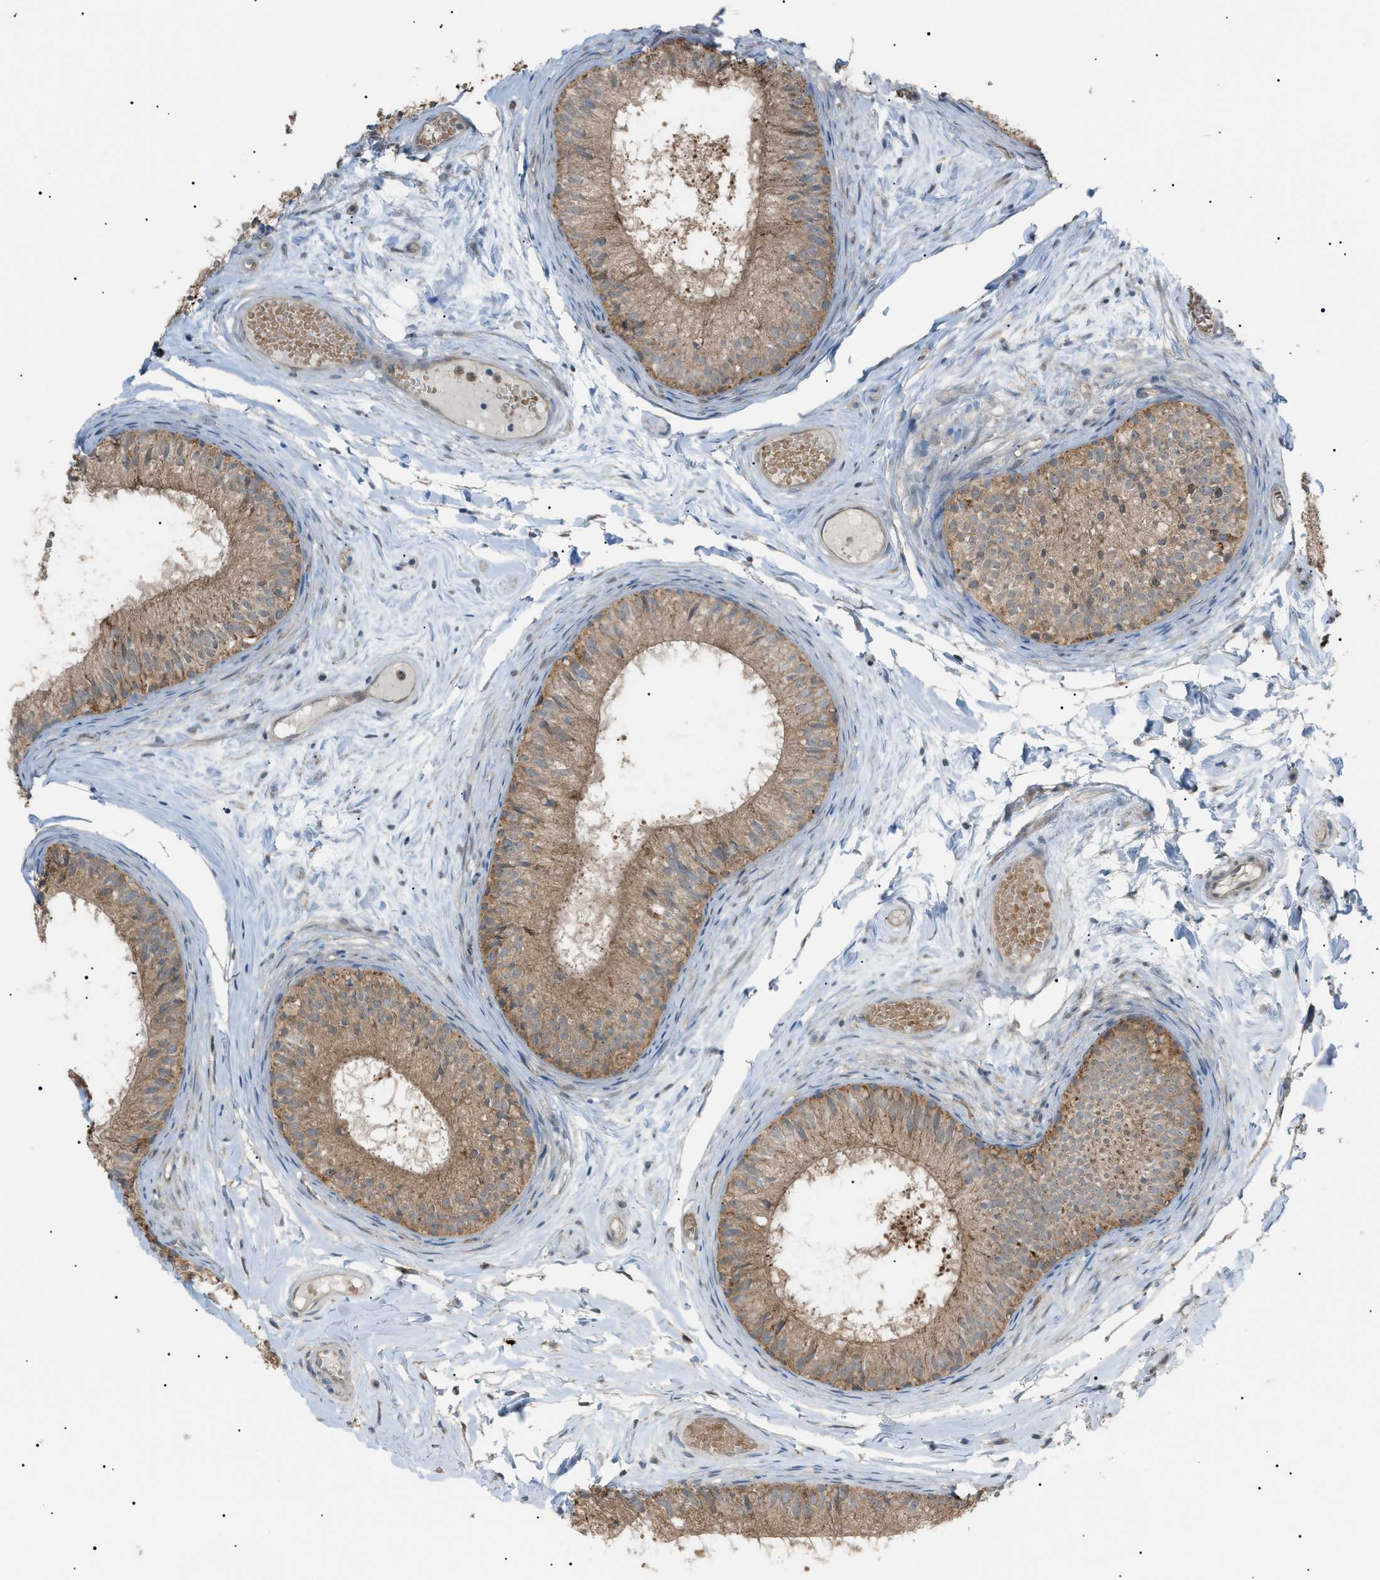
{"staining": {"intensity": "moderate", "quantity": ">75%", "location": "cytoplasmic/membranous"}, "tissue": "epididymis", "cell_type": "Glandular cells", "image_type": "normal", "snomed": [{"axis": "morphology", "description": "Normal tissue, NOS"}, {"axis": "topography", "description": "Epididymis"}], "caption": "DAB immunohistochemical staining of unremarkable epididymis demonstrates moderate cytoplasmic/membranous protein expression in about >75% of glandular cells. The staining was performed using DAB (3,3'-diaminobenzidine), with brown indicating positive protein expression. Nuclei are stained blue with hematoxylin.", "gene": "LPIN2", "patient": {"sex": "male", "age": 46}}